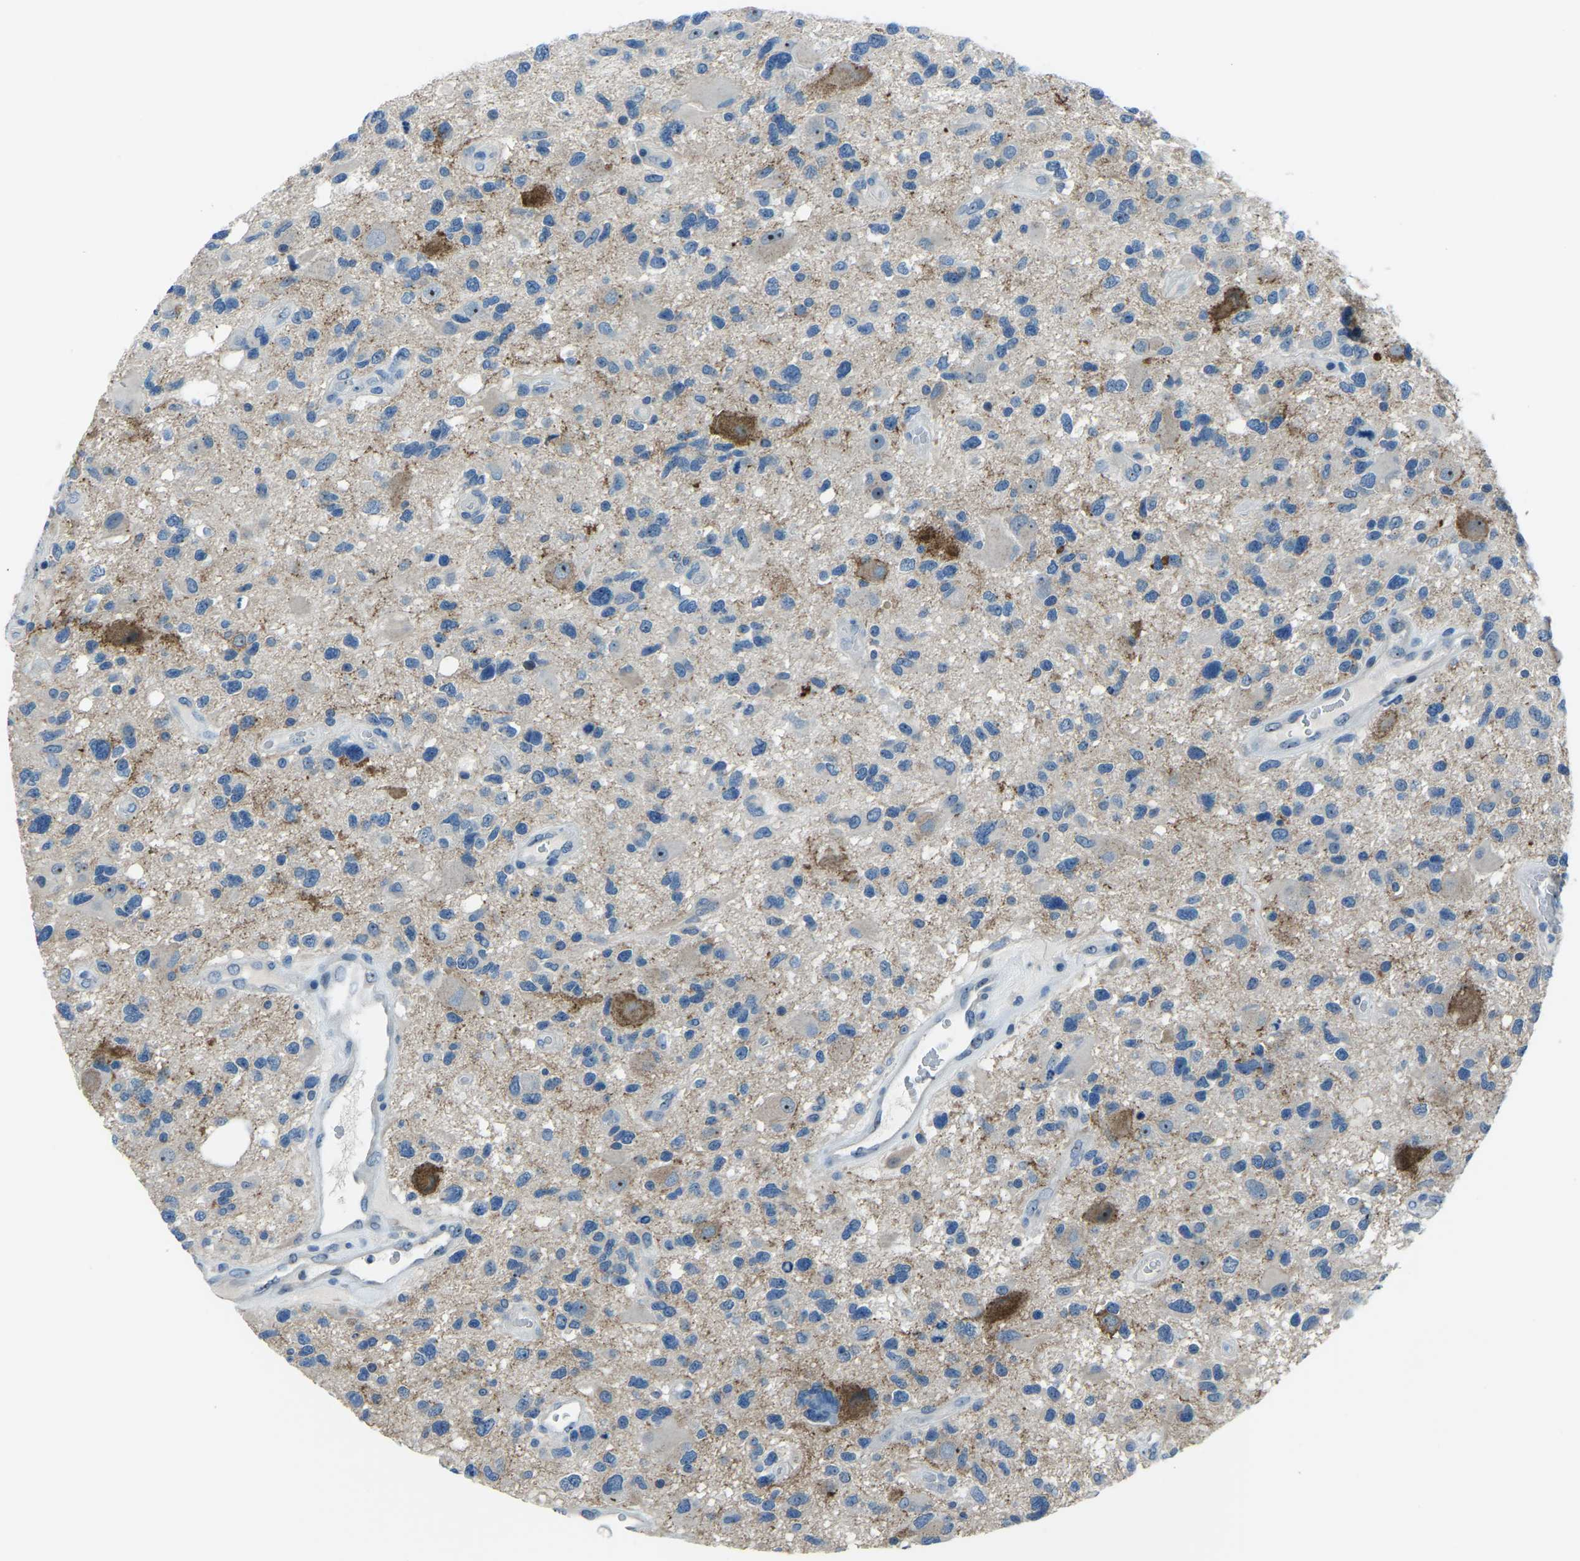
{"staining": {"intensity": "moderate", "quantity": "<25%", "location": "cytoplasmic/membranous"}, "tissue": "glioma", "cell_type": "Tumor cells", "image_type": "cancer", "snomed": [{"axis": "morphology", "description": "Glioma, malignant, High grade"}, {"axis": "topography", "description": "Brain"}], "caption": "Tumor cells show low levels of moderate cytoplasmic/membranous positivity in about <25% of cells in human malignant high-grade glioma.", "gene": "RRP1", "patient": {"sex": "male", "age": 33}}